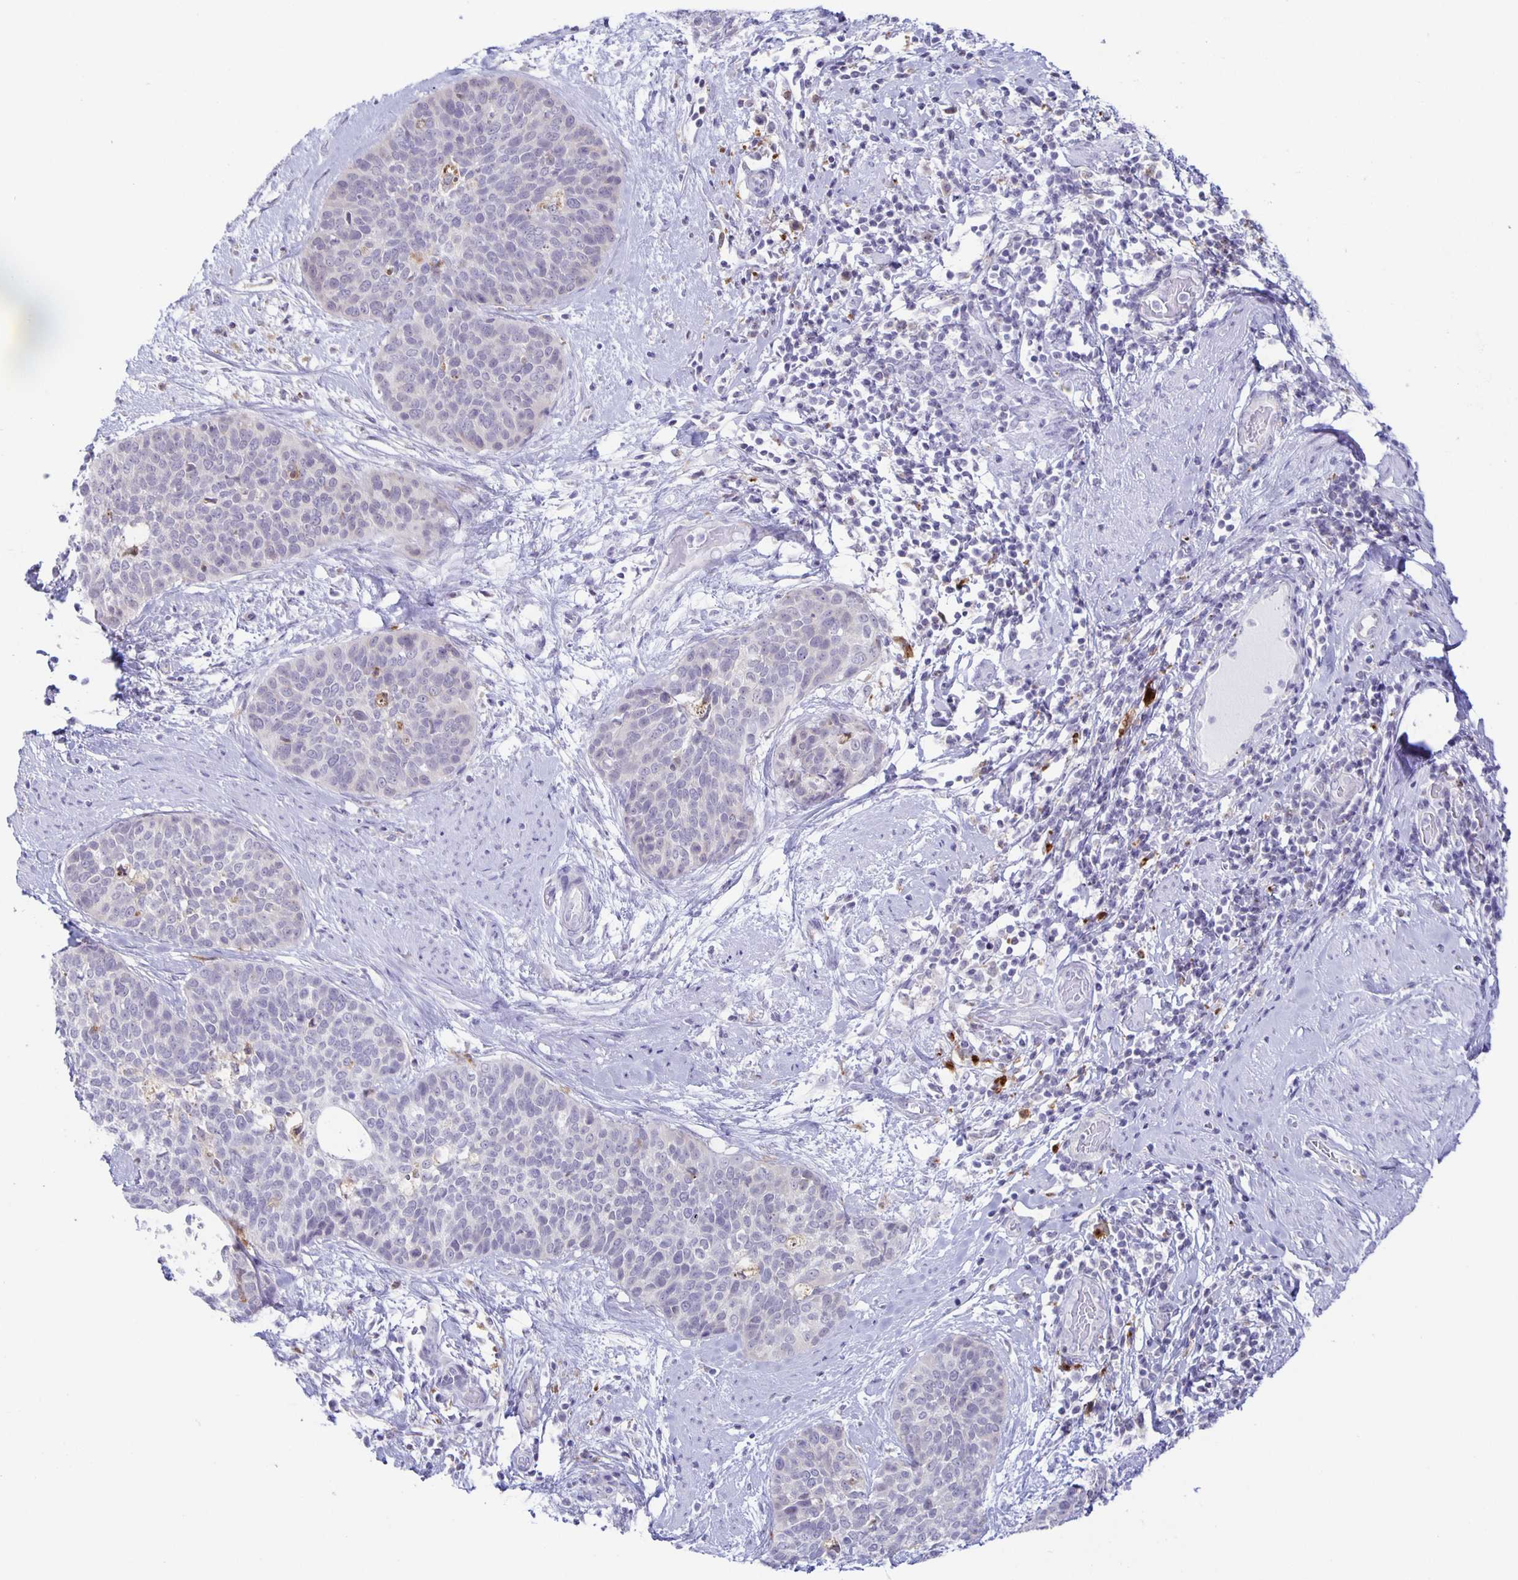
{"staining": {"intensity": "negative", "quantity": "none", "location": "none"}, "tissue": "cervical cancer", "cell_type": "Tumor cells", "image_type": "cancer", "snomed": [{"axis": "morphology", "description": "Squamous cell carcinoma, NOS"}, {"axis": "topography", "description": "Cervix"}], "caption": "High power microscopy image of an immunohistochemistry (IHC) micrograph of cervical cancer (squamous cell carcinoma), revealing no significant expression in tumor cells.", "gene": "LIPA", "patient": {"sex": "female", "age": 69}}